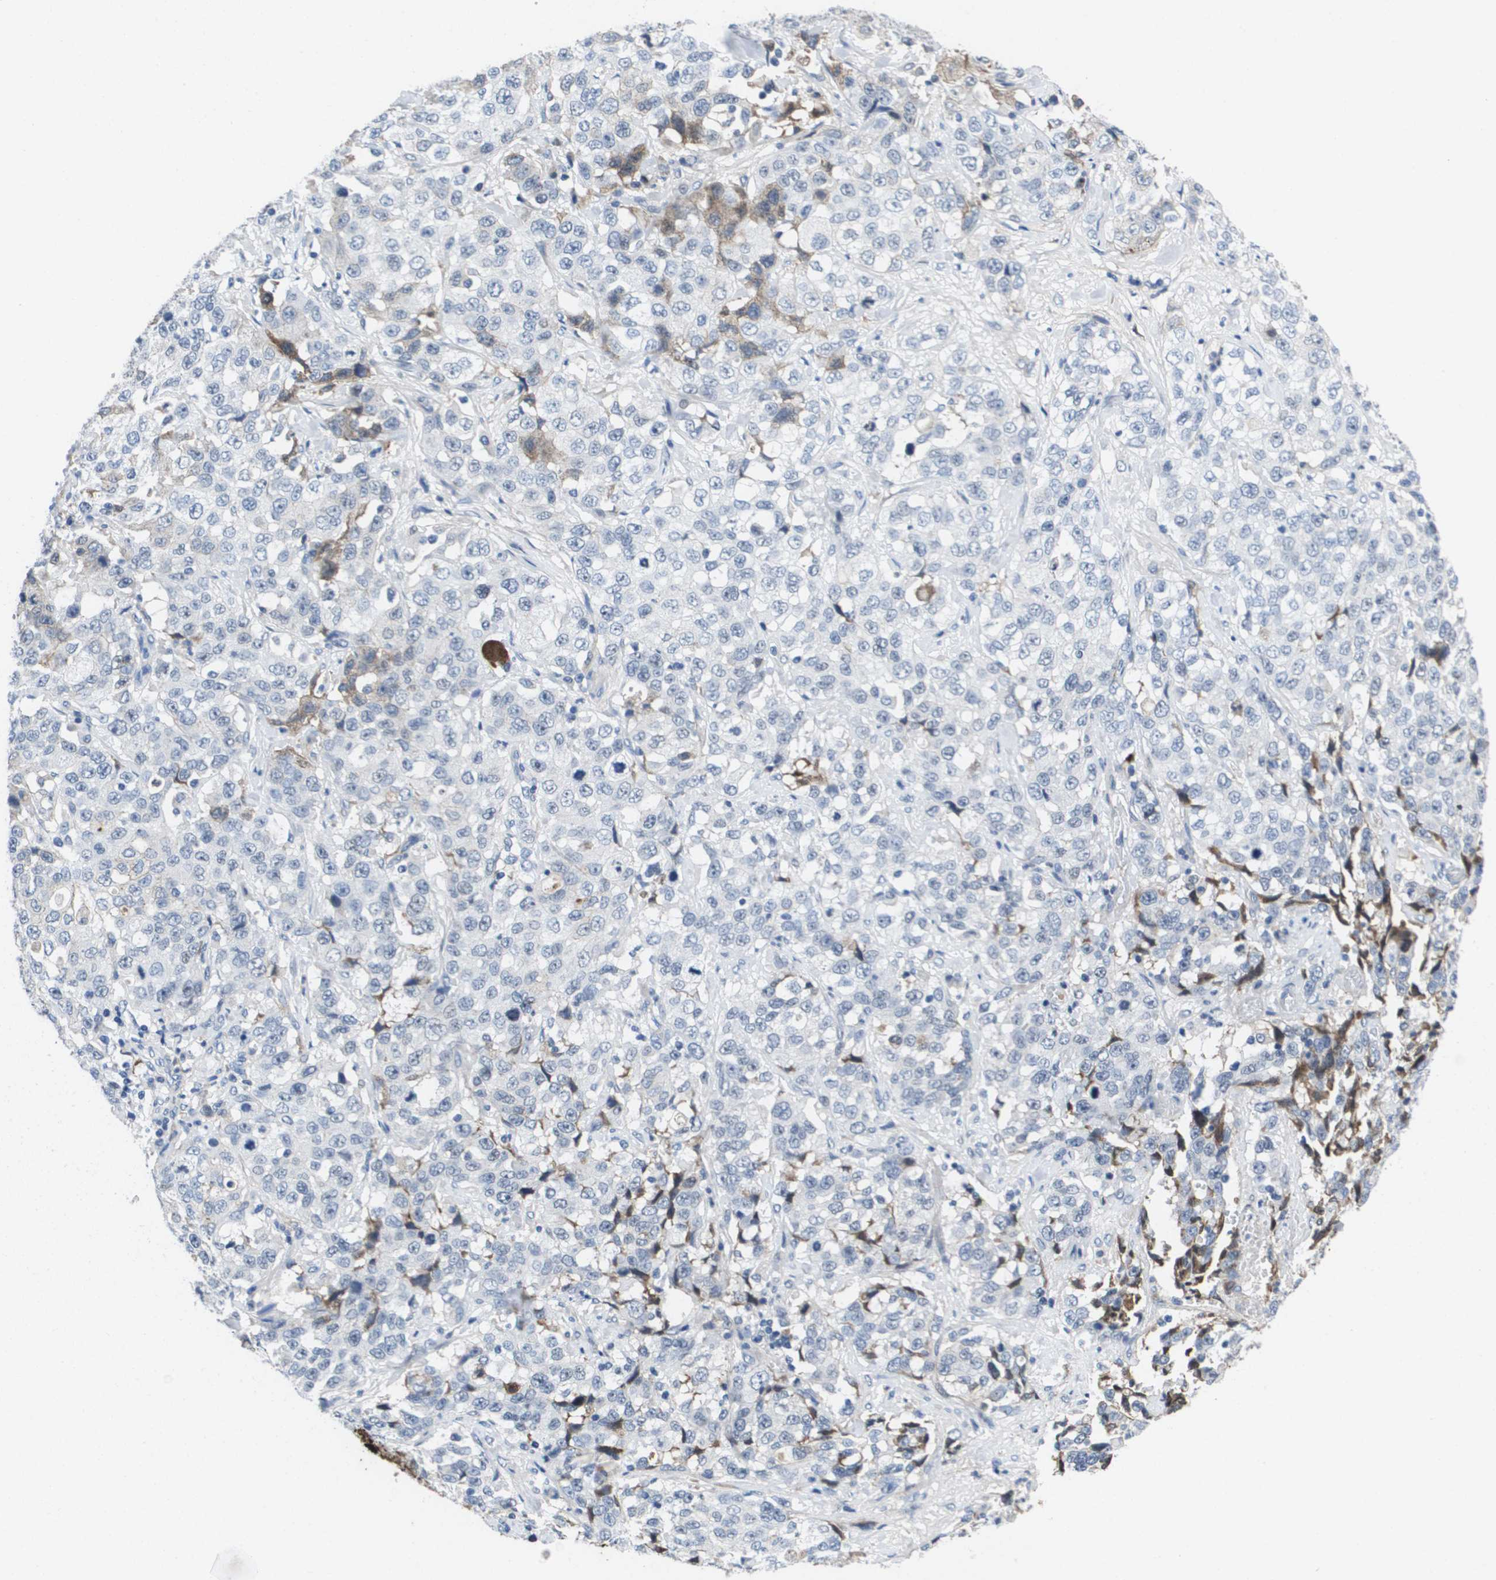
{"staining": {"intensity": "negative", "quantity": "none", "location": "none"}, "tissue": "stomach cancer", "cell_type": "Tumor cells", "image_type": "cancer", "snomed": [{"axis": "morphology", "description": "Normal tissue, NOS"}, {"axis": "morphology", "description": "Adenocarcinoma, NOS"}, {"axis": "topography", "description": "Stomach"}], "caption": "Stomach adenocarcinoma stained for a protein using immunohistochemistry (IHC) exhibits no staining tumor cells.", "gene": "SERPINC1", "patient": {"sex": "male", "age": 48}}